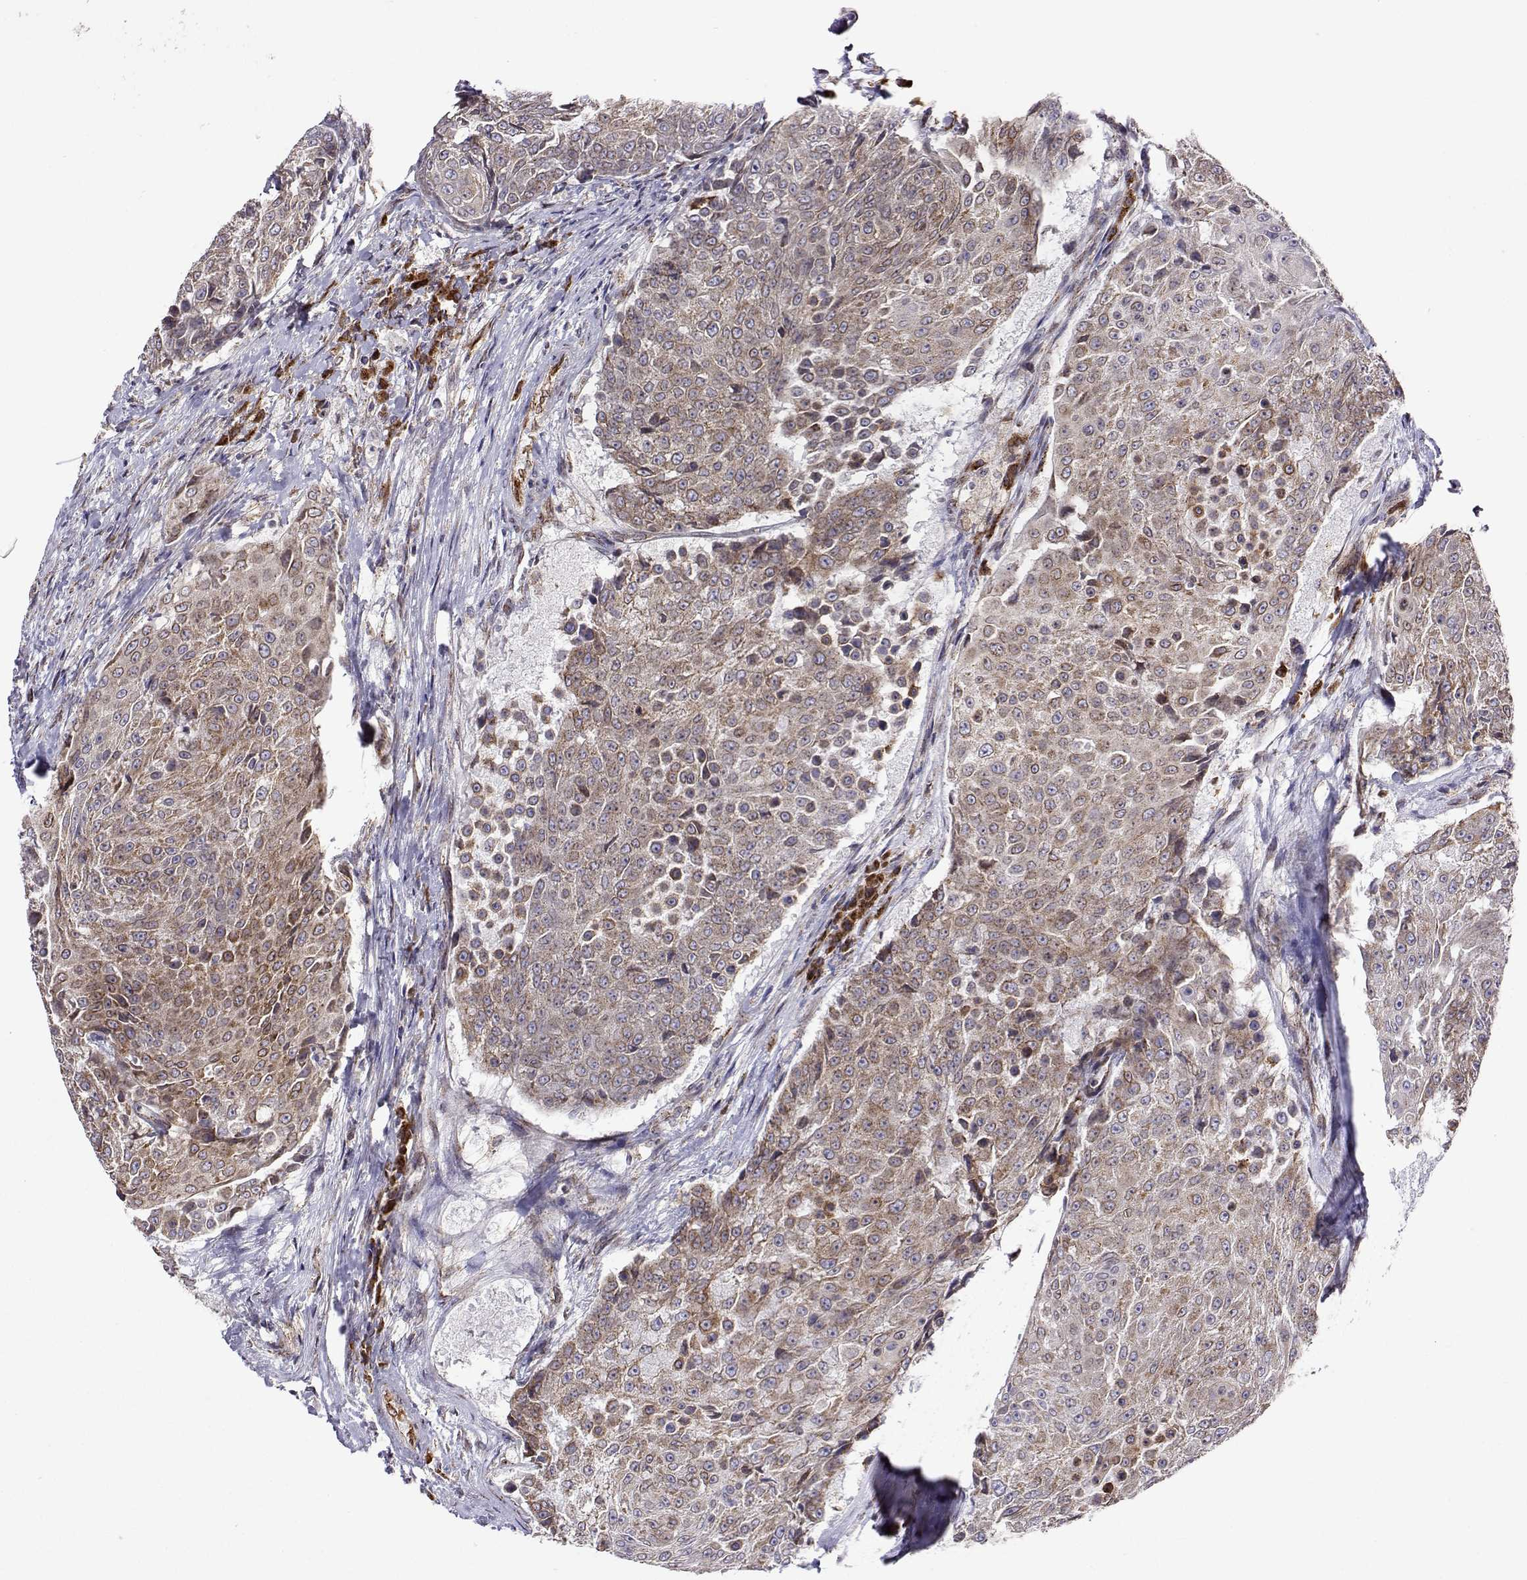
{"staining": {"intensity": "weak", "quantity": ">75%", "location": "cytoplasmic/membranous"}, "tissue": "urothelial cancer", "cell_type": "Tumor cells", "image_type": "cancer", "snomed": [{"axis": "morphology", "description": "Urothelial carcinoma, High grade"}, {"axis": "topography", "description": "Urinary bladder"}], "caption": "DAB immunohistochemical staining of human urothelial cancer displays weak cytoplasmic/membranous protein staining in approximately >75% of tumor cells. The staining is performed using DAB brown chromogen to label protein expression. The nuclei are counter-stained blue using hematoxylin.", "gene": "PGRMC2", "patient": {"sex": "female", "age": 63}}